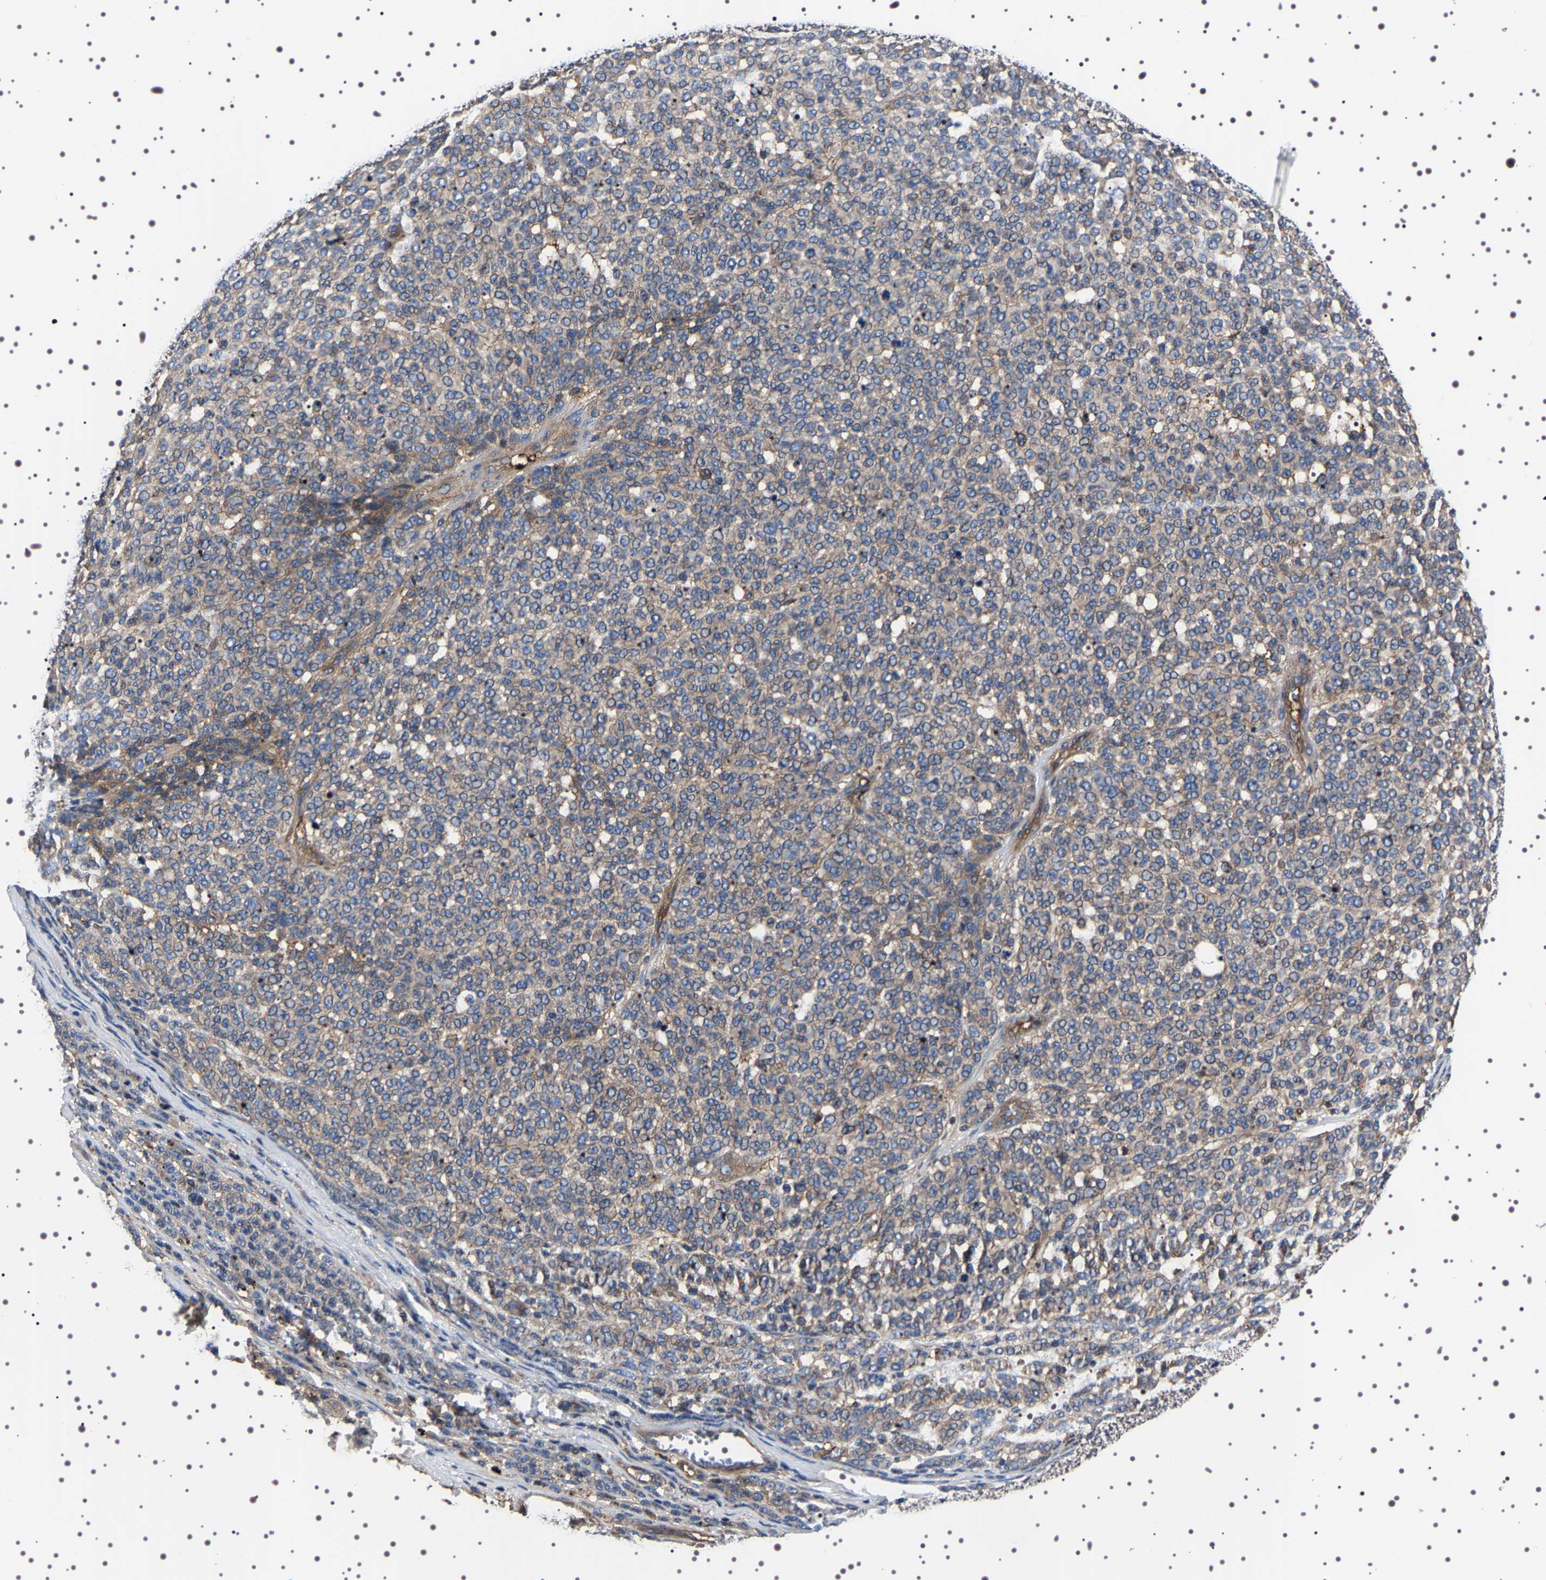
{"staining": {"intensity": "weak", "quantity": "<25%", "location": "cytoplasmic/membranous"}, "tissue": "melanoma", "cell_type": "Tumor cells", "image_type": "cancer", "snomed": [{"axis": "morphology", "description": "Malignant melanoma, NOS"}, {"axis": "topography", "description": "Skin"}], "caption": "An image of human melanoma is negative for staining in tumor cells. Nuclei are stained in blue.", "gene": "WDR1", "patient": {"sex": "male", "age": 59}}